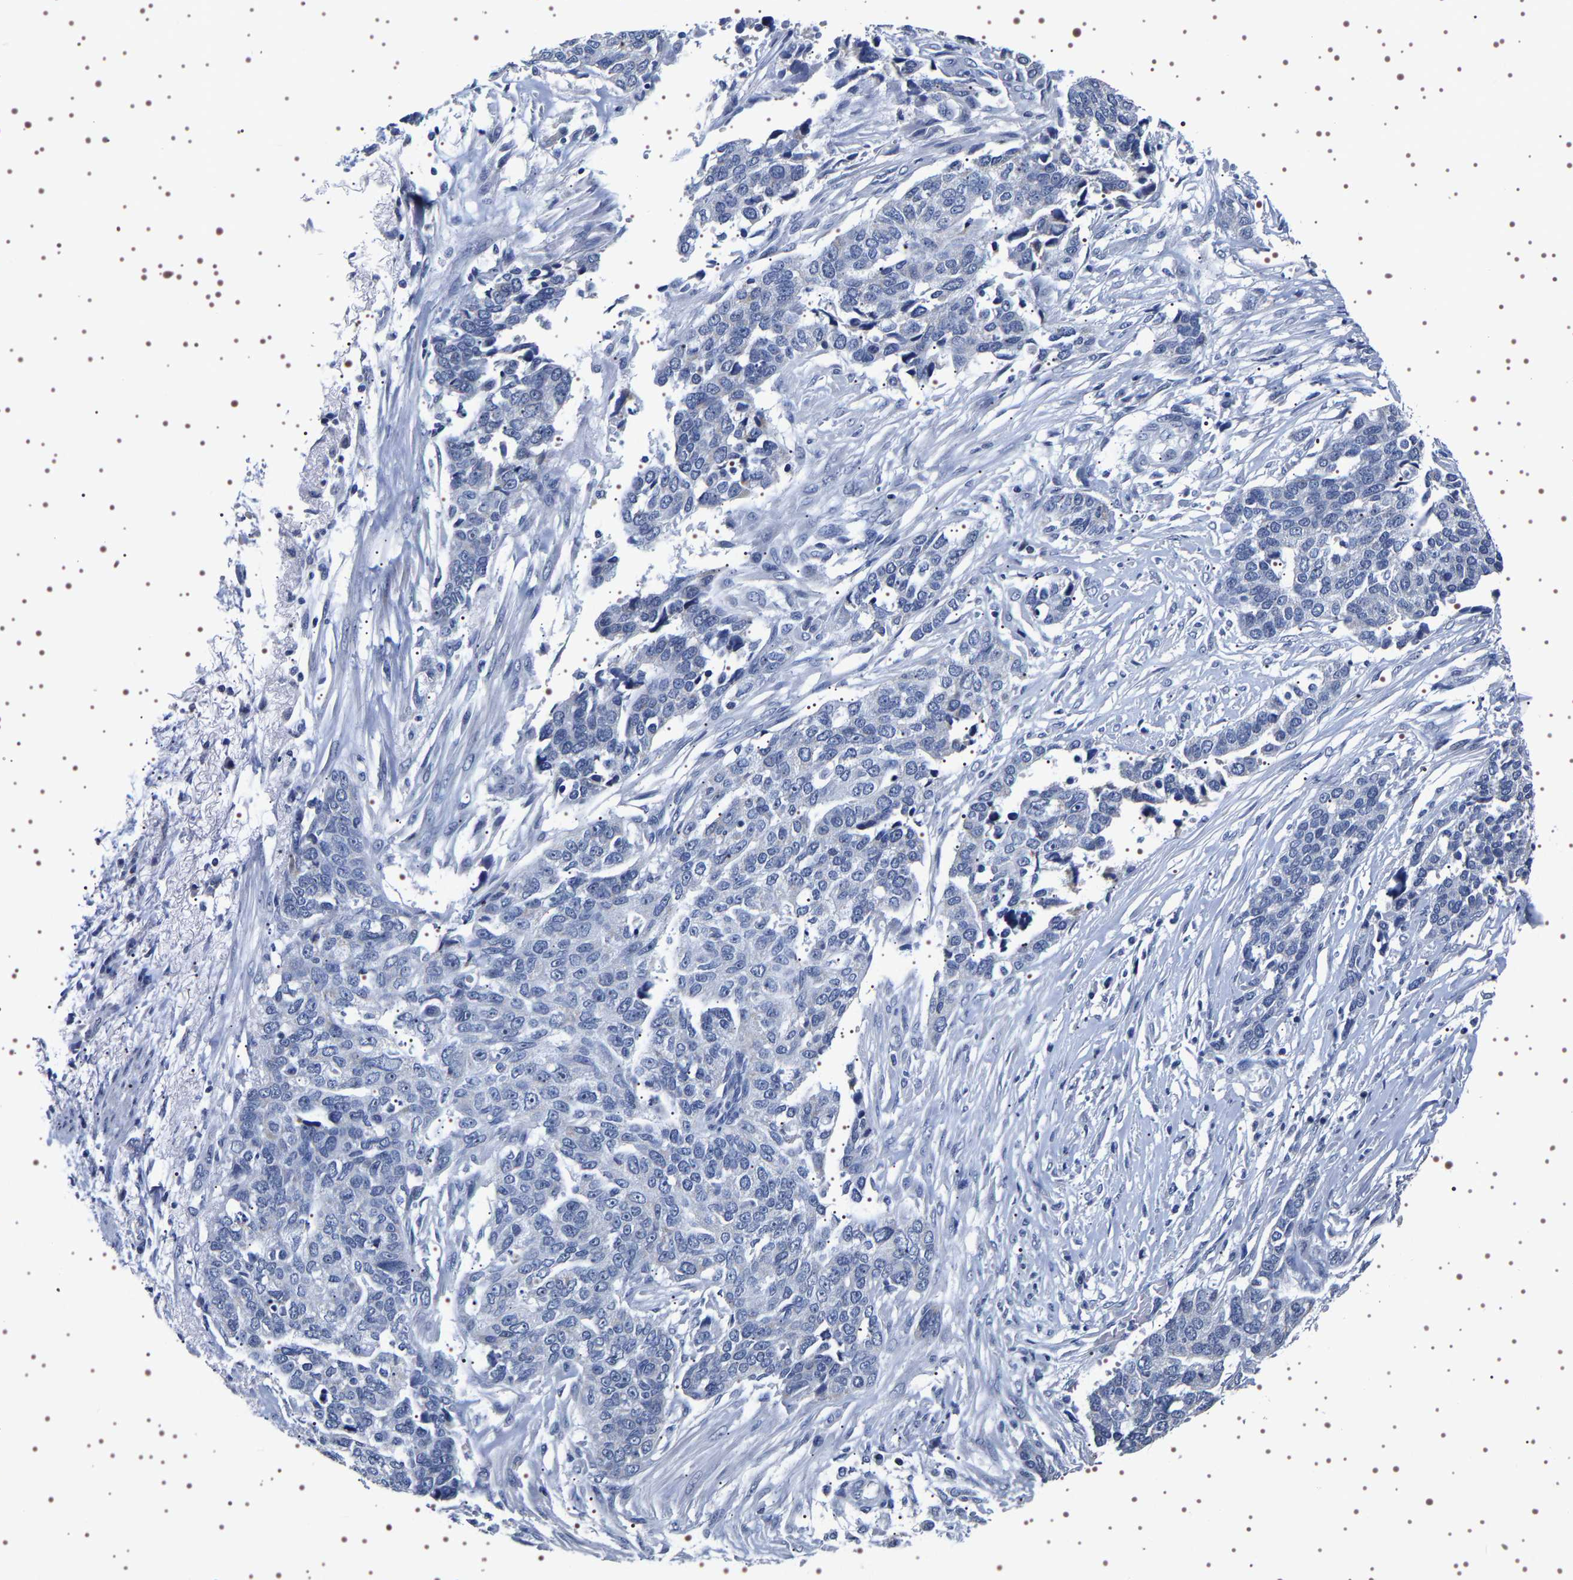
{"staining": {"intensity": "negative", "quantity": "none", "location": "none"}, "tissue": "ovarian cancer", "cell_type": "Tumor cells", "image_type": "cancer", "snomed": [{"axis": "morphology", "description": "Cystadenocarcinoma, serous, NOS"}, {"axis": "topography", "description": "Ovary"}], "caption": "Tumor cells show no significant protein positivity in ovarian serous cystadenocarcinoma.", "gene": "UBQLN3", "patient": {"sex": "female", "age": 44}}